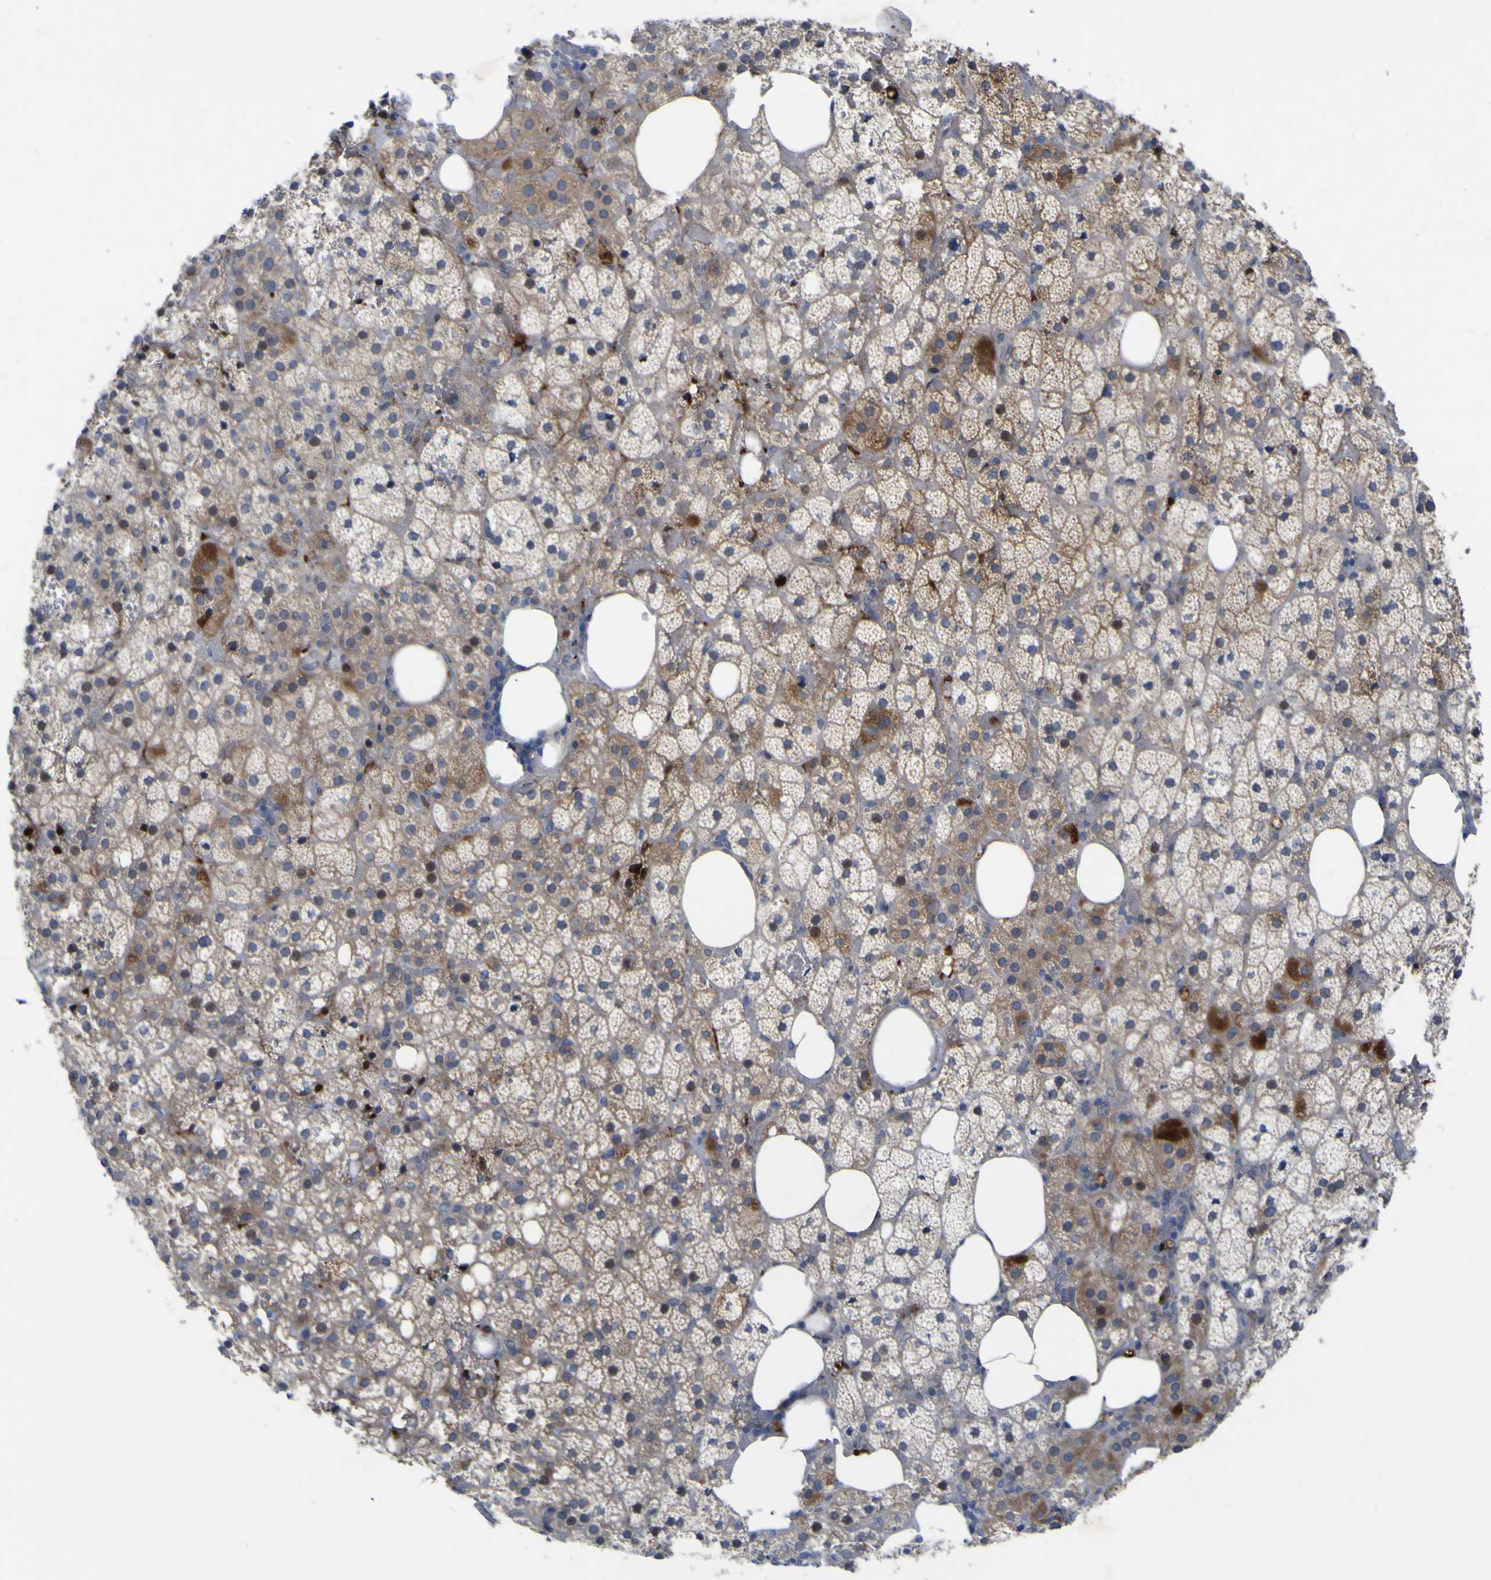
{"staining": {"intensity": "moderate", "quantity": "25%-75%", "location": "cytoplasmic/membranous"}, "tissue": "adrenal gland", "cell_type": "Glandular cells", "image_type": "normal", "snomed": [{"axis": "morphology", "description": "Normal tissue, NOS"}, {"axis": "topography", "description": "Adrenal gland"}], "caption": "Glandular cells display moderate cytoplasmic/membranous positivity in approximately 25%-75% of cells in normal adrenal gland.", "gene": "NAV1", "patient": {"sex": "female", "age": 59}}